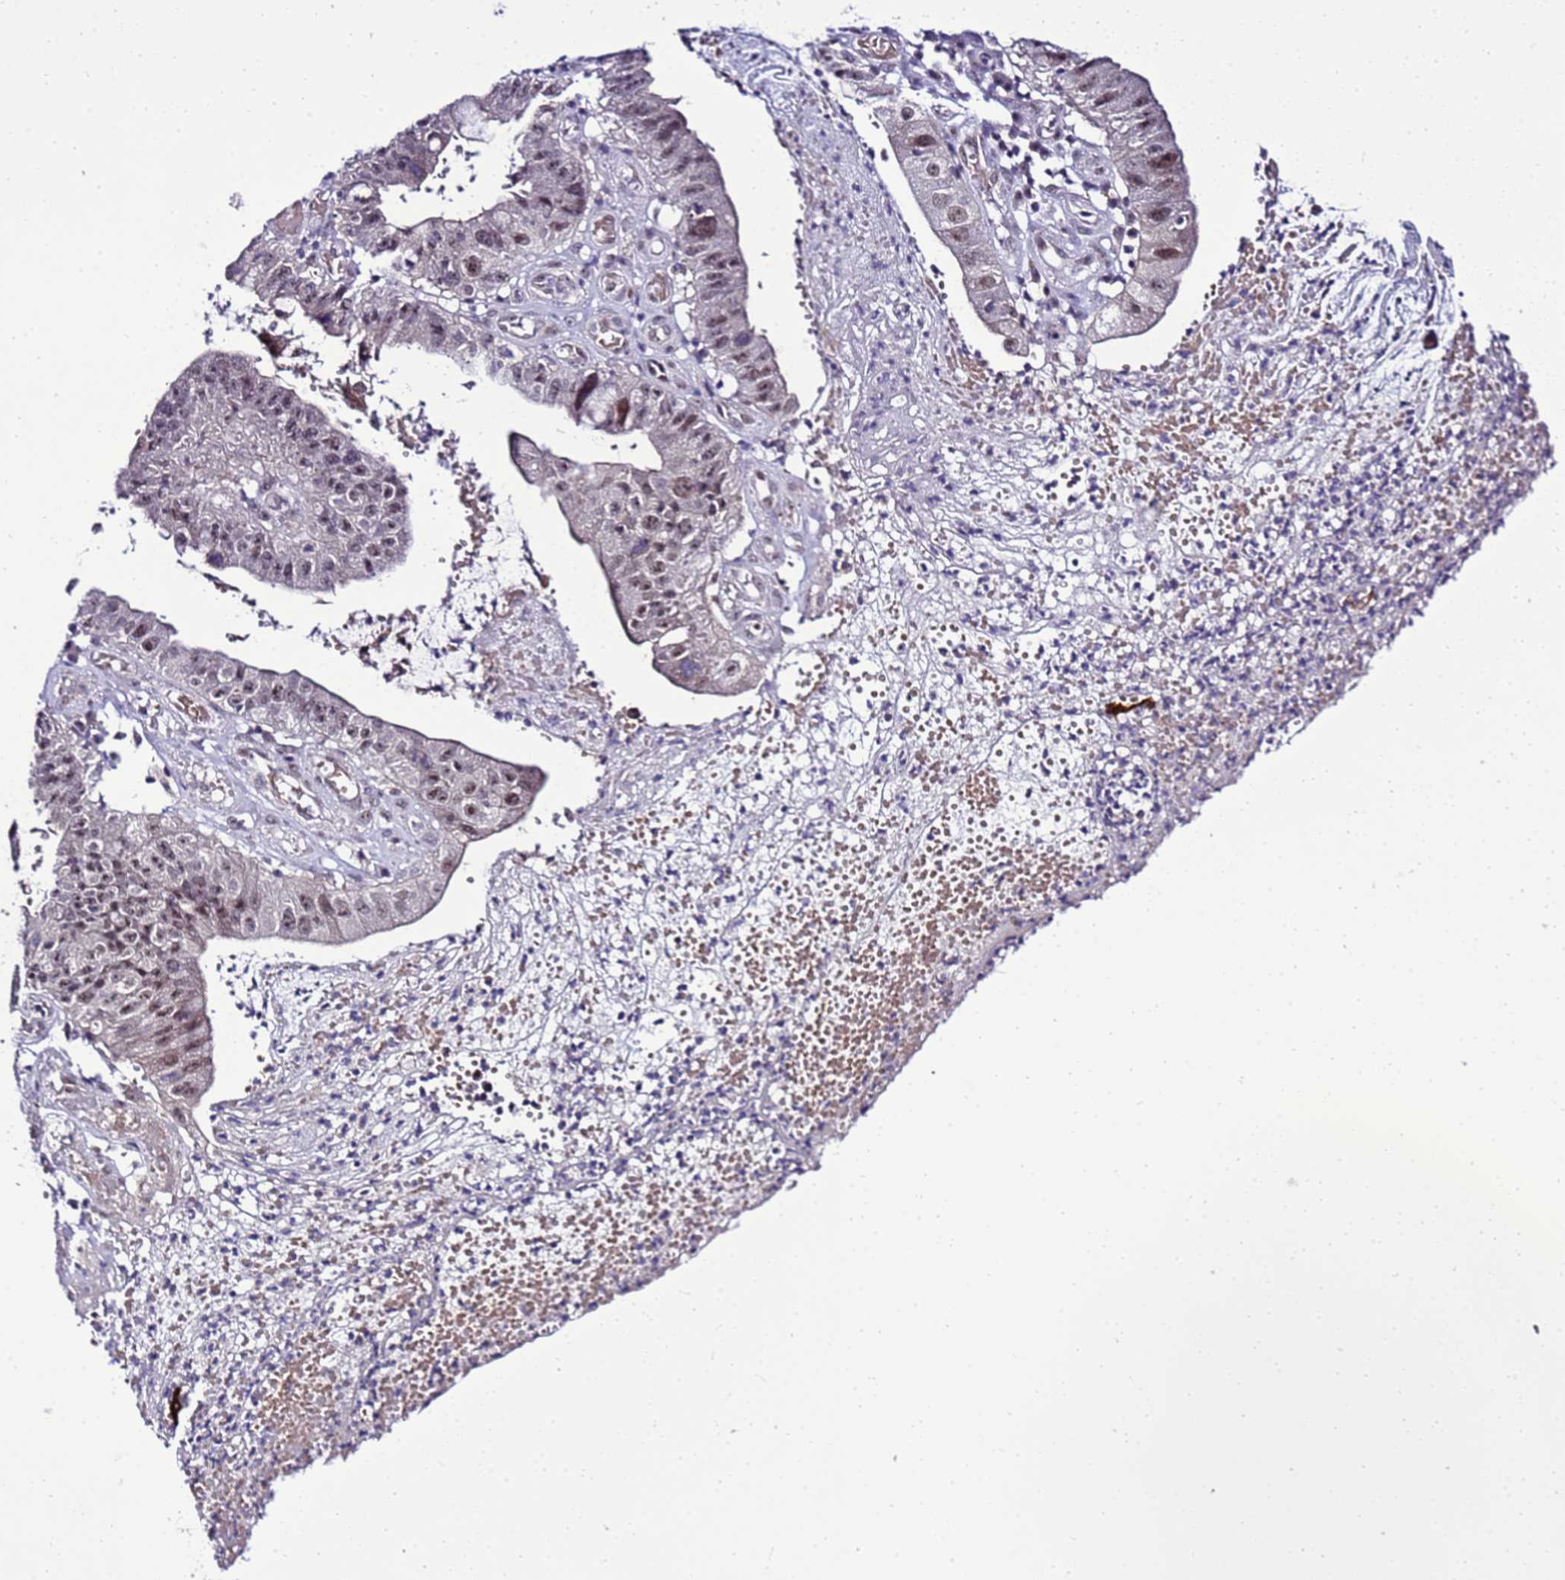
{"staining": {"intensity": "moderate", "quantity": "25%-75%", "location": "nuclear"}, "tissue": "stomach cancer", "cell_type": "Tumor cells", "image_type": "cancer", "snomed": [{"axis": "morphology", "description": "Adenocarcinoma, NOS"}, {"axis": "topography", "description": "Stomach"}], "caption": "Tumor cells exhibit moderate nuclear expression in about 25%-75% of cells in stomach cancer (adenocarcinoma).", "gene": "C19orf47", "patient": {"sex": "male", "age": 59}}